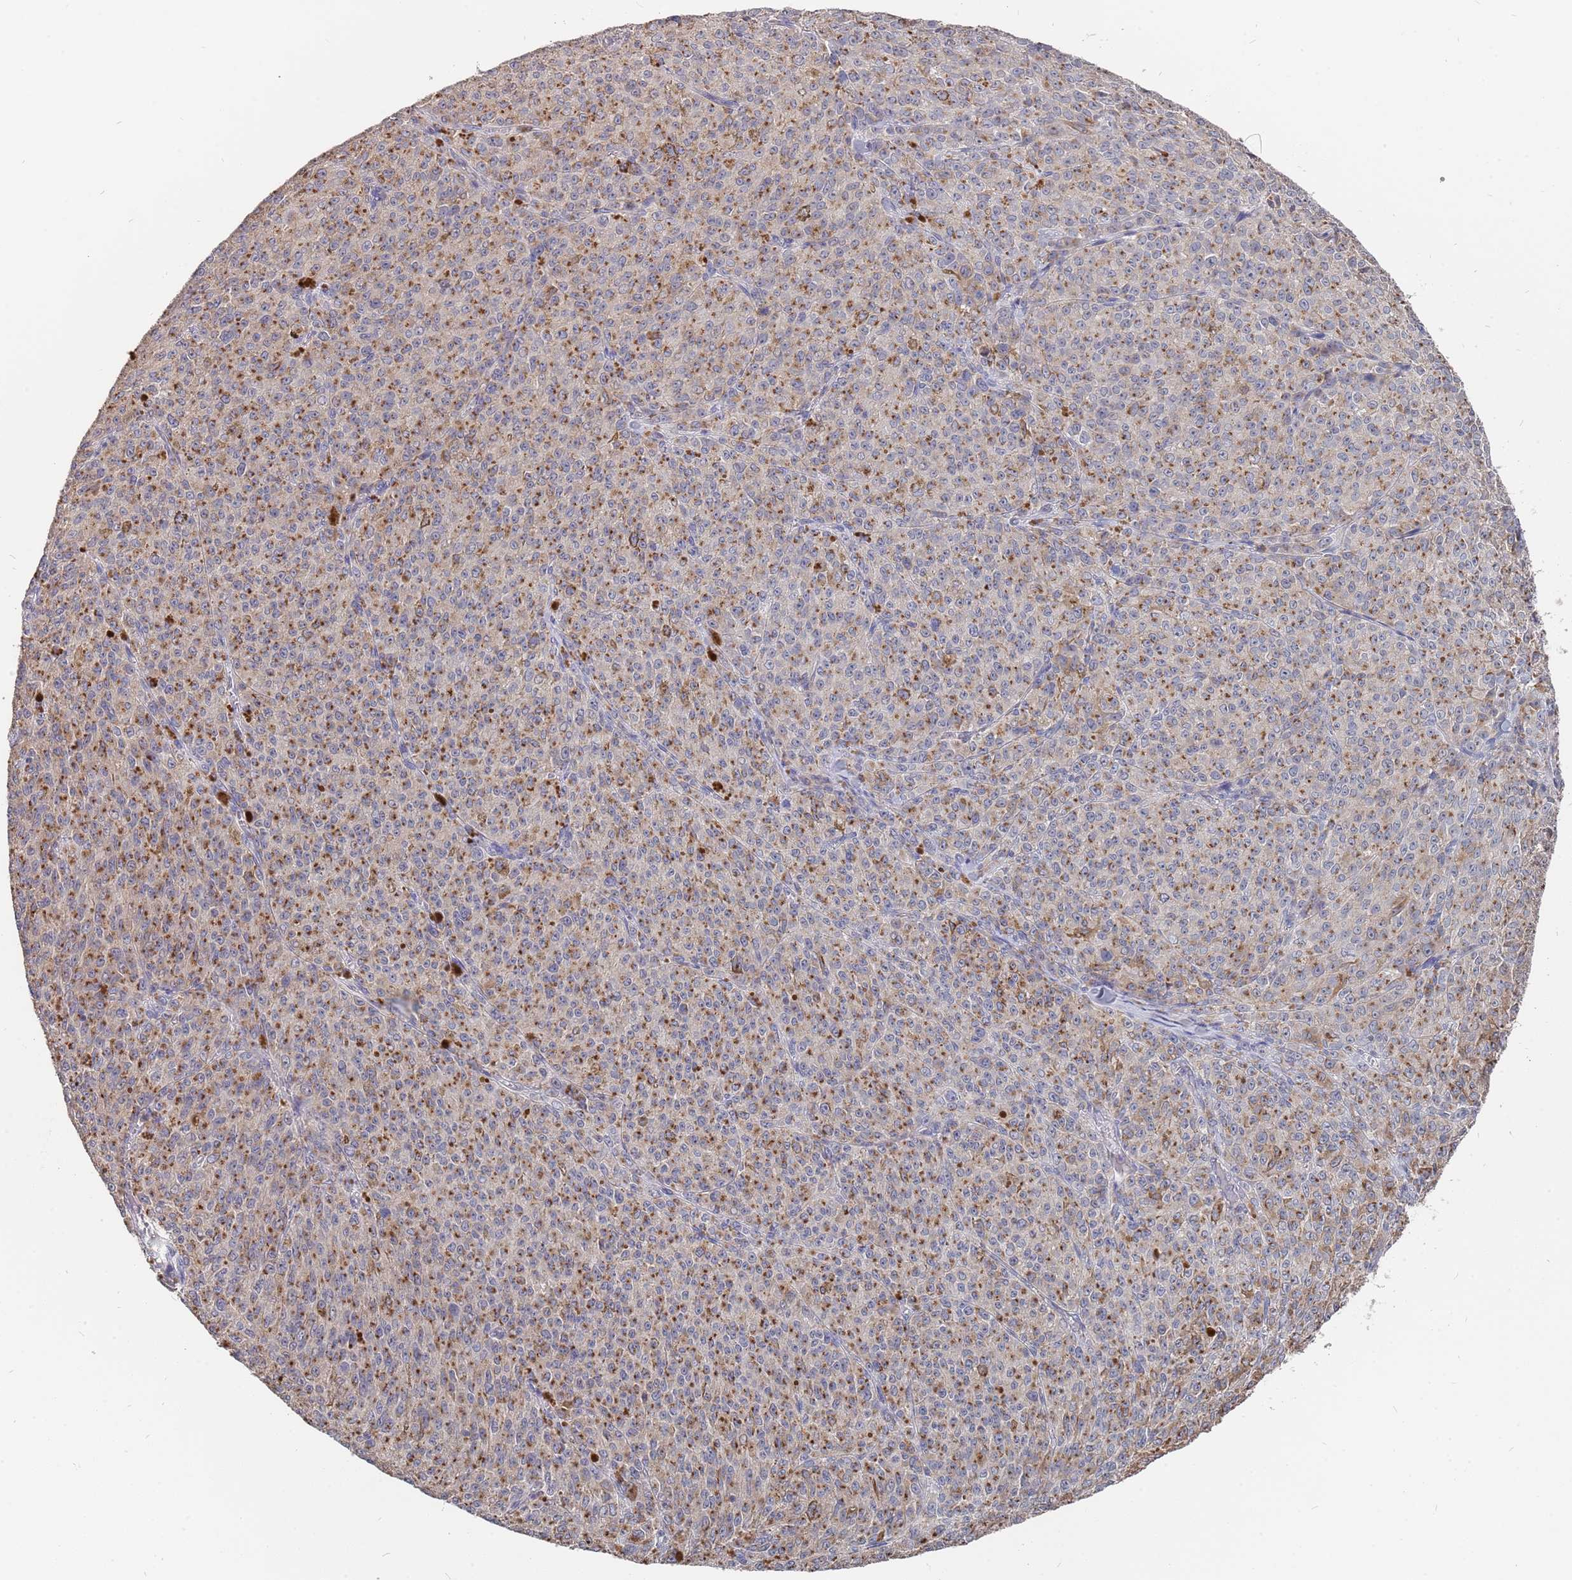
{"staining": {"intensity": "moderate", "quantity": ">75%", "location": "cytoplasmic/membranous"}, "tissue": "melanoma", "cell_type": "Tumor cells", "image_type": "cancer", "snomed": [{"axis": "morphology", "description": "Malignant melanoma, NOS"}, {"axis": "topography", "description": "Skin"}], "caption": "Malignant melanoma was stained to show a protein in brown. There is medium levels of moderate cytoplasmic/membranous expression in about >75% of tumor cells.", "gene": "TCEANC2", "patient": {"sex": "female", "age": 52}}